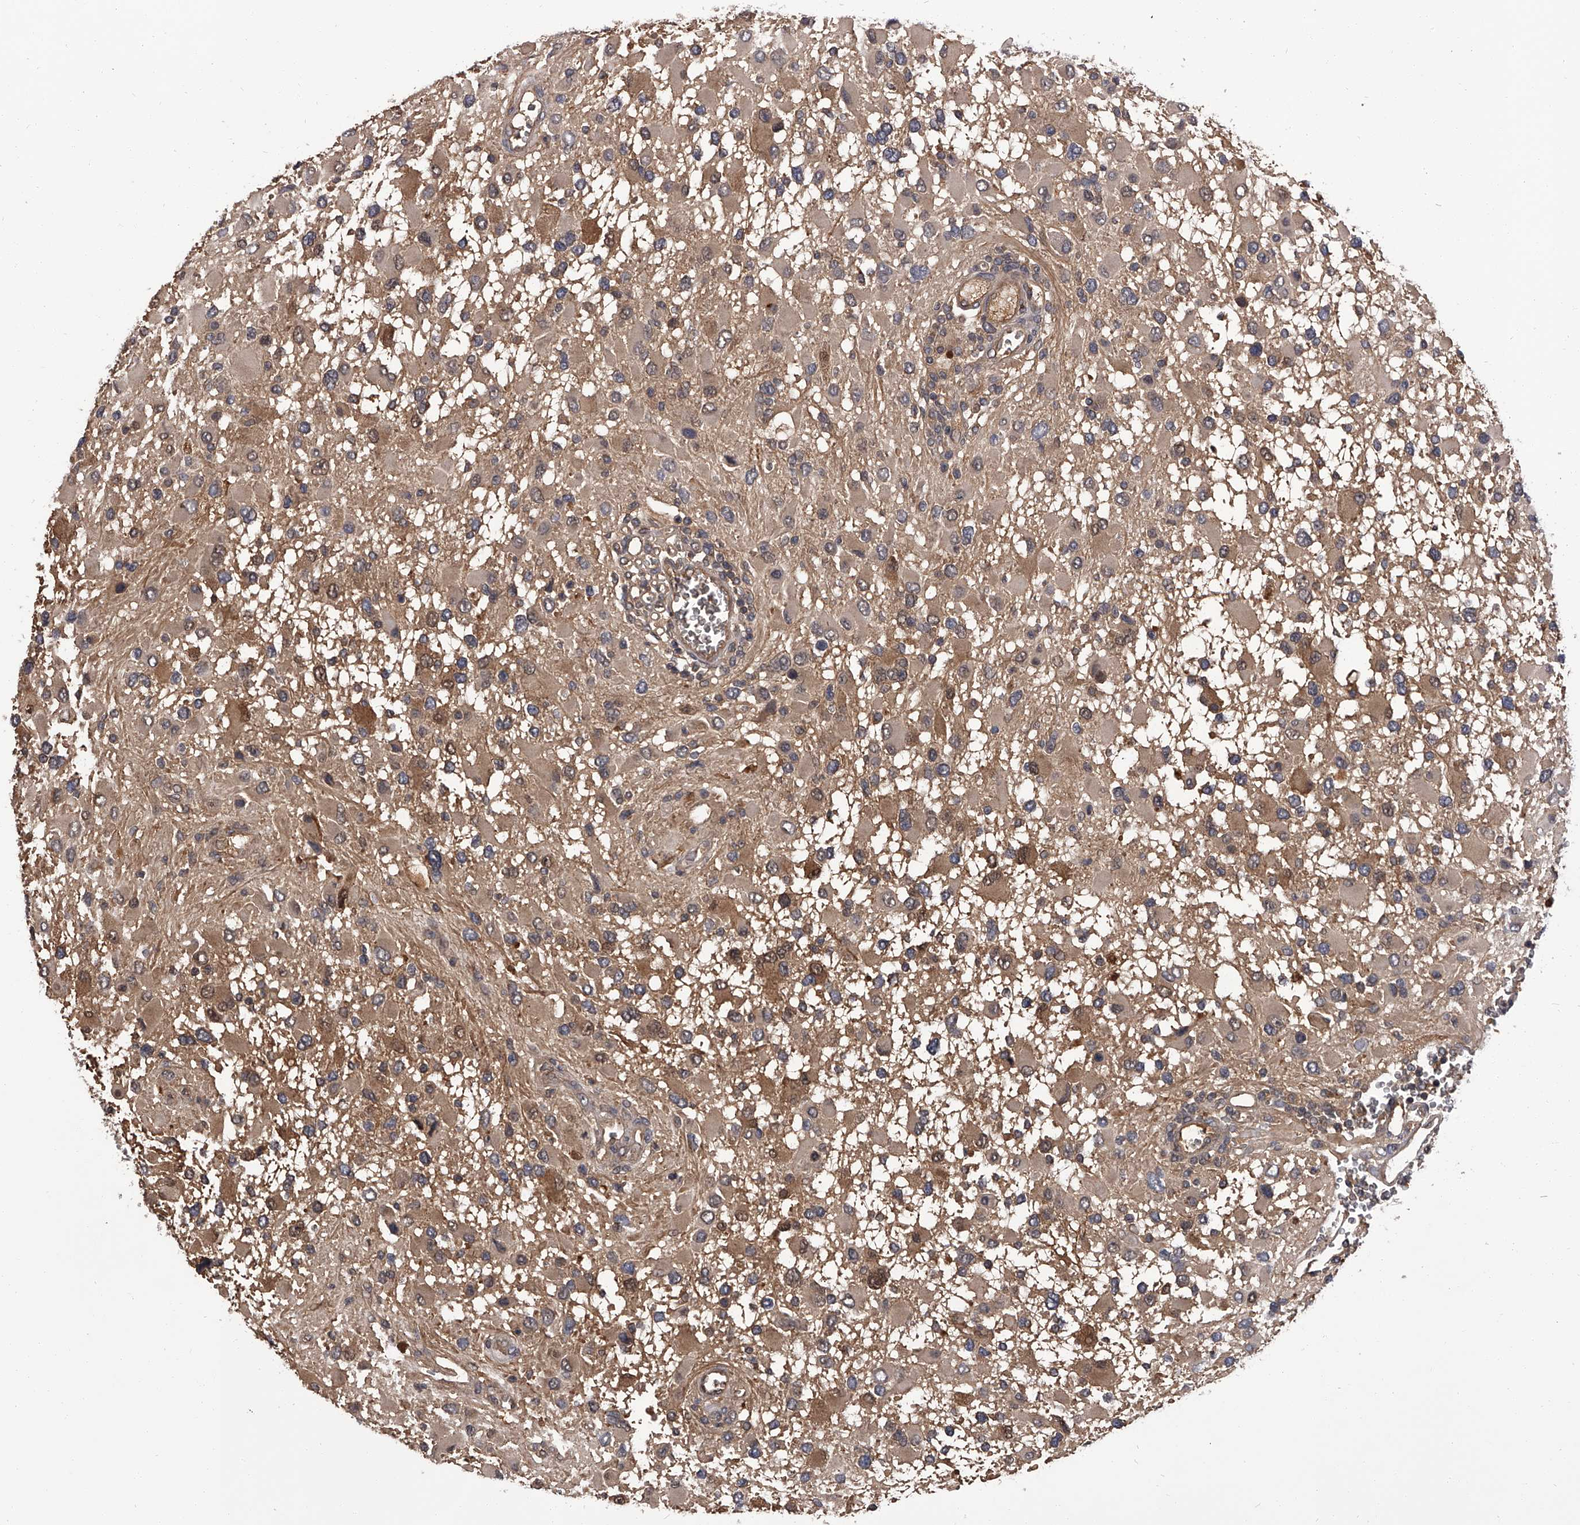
{"staining": {"intensity": "weak", "quantity": ">75%", "location": "cytoplasmic/membranous"}, "tissue": "glioma", "cell_type": "Tumor cells", "image_type": "cancer", "snomed": [{"axis": "morphology", "description": "Glioma, malignant, High grade"}, {"axis": "topography", "description": "Brain"}], "caption": "This histopathology image demonstrates immunohistochemistry (IHC) staining of human glioma, with low weak cytoplasmic/membranous staining in about >75% of tumor cells.", "gene": "SLC18B1", "patient": {"sex": "male", "age": 53}}